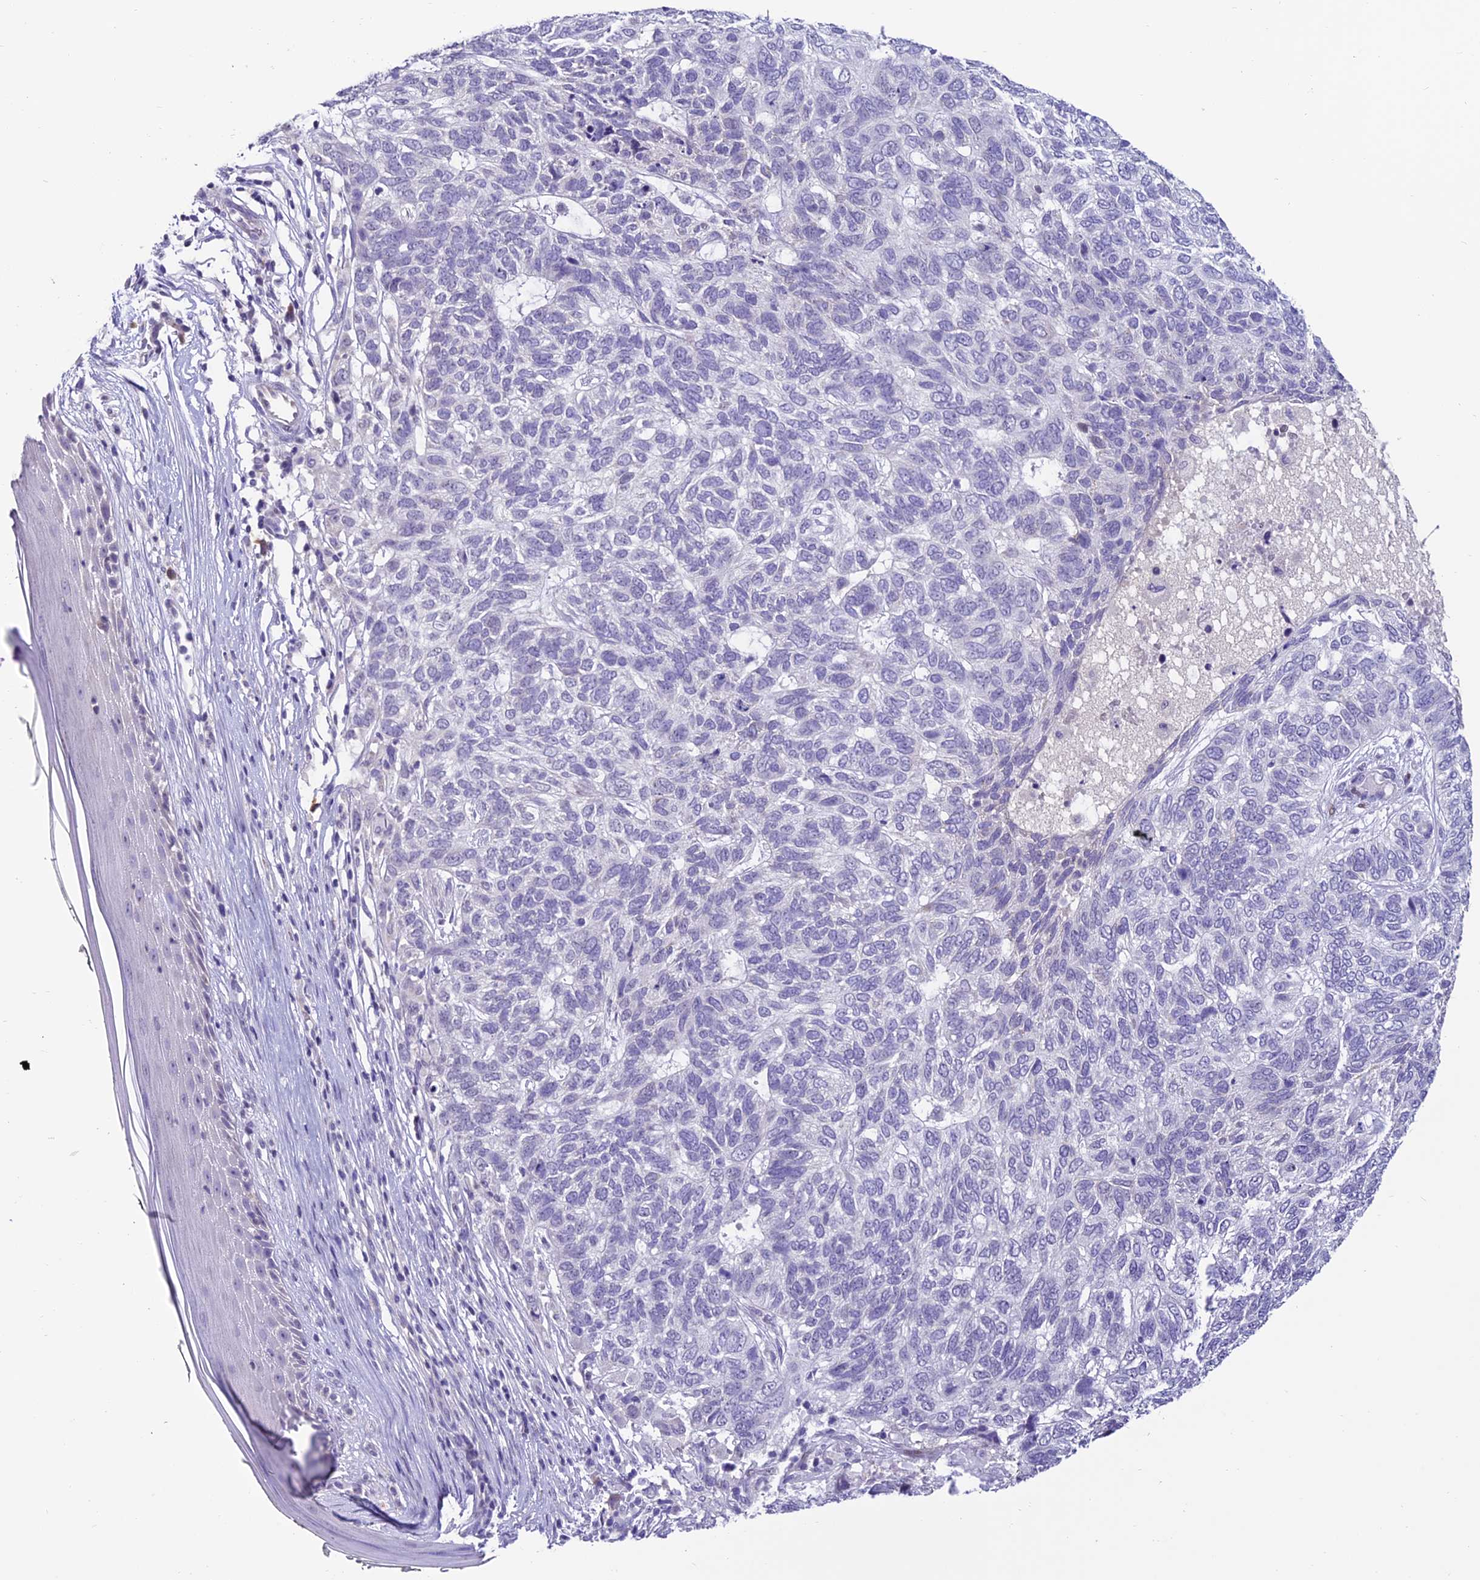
{"staining": {"intensity": "negative", "quantity": "none", "location": "none"}, "tissue": "skin cancer", "cell_type": "Tumor cells", "image_type": "cancer", "snomed": [{"axis": "morphology", "description": "Basal cell carcinoma"}, {"axis": "topography", "description": "Skin"}], "caption": "There is no significant expression in tumor cells of skin cancer (basal cell carcinoma).", "gene": "SLC10A1", "patient": {"sex": "female", "age": 65}}